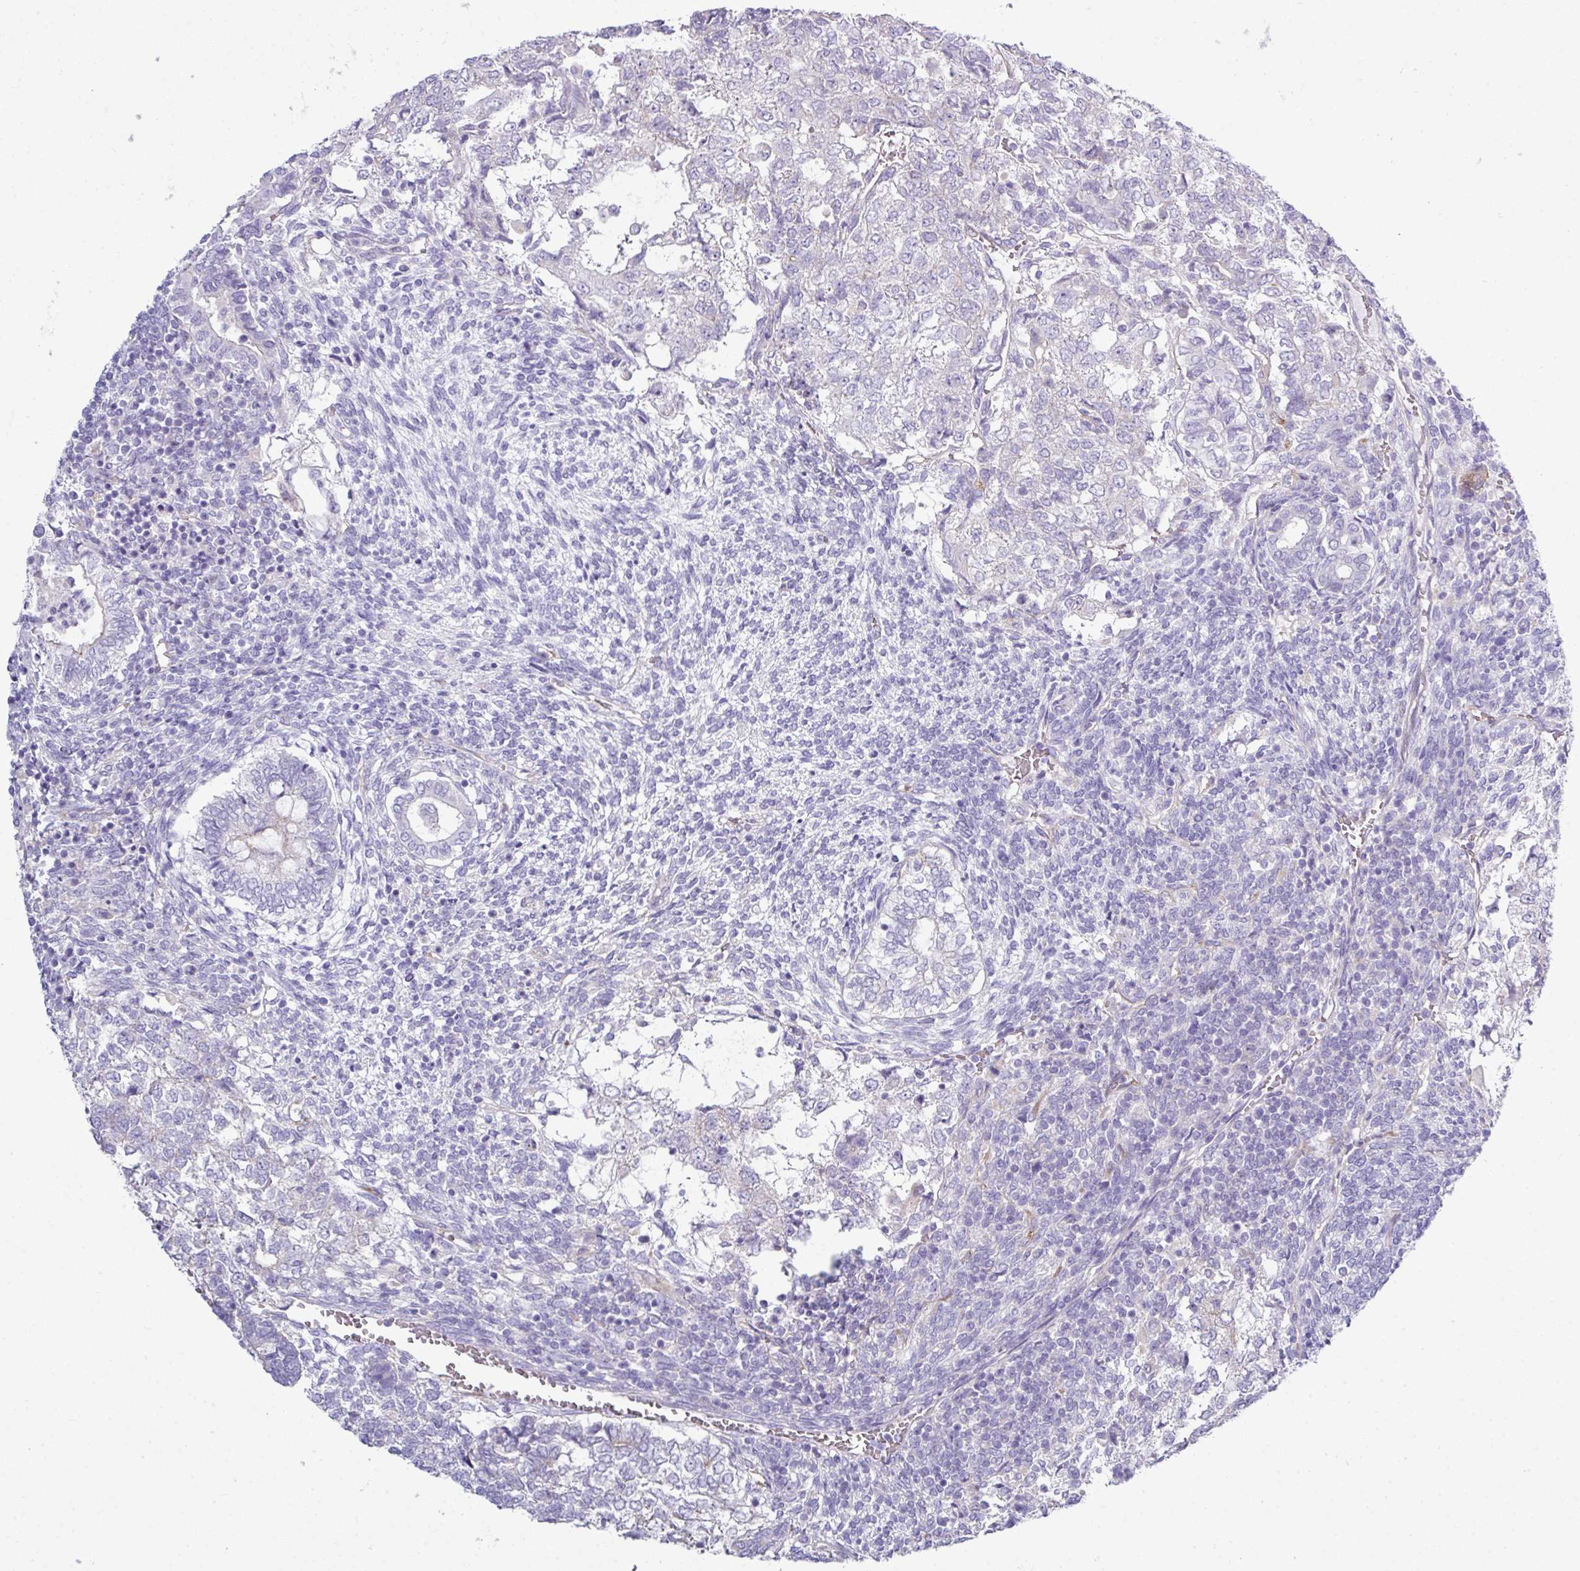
{"staining": {"intensity": "negative", "quantity": "none", "location": "none"}, "tissue": "testis cancer", "cell_type": "Tumor cells", "image_type": "cancer", "snomed": [{"axis": "morphology", "description": "Carcinoma, Embryonal, NOS"}, {"axis": "topography", "description": "Testis"}], "caption": "The histopathology image reveals no staining of tumor cells in embryonal carcinoma (testis).", "gene": "ABCC5", "patient": {"sex": "male", "age": 23}}